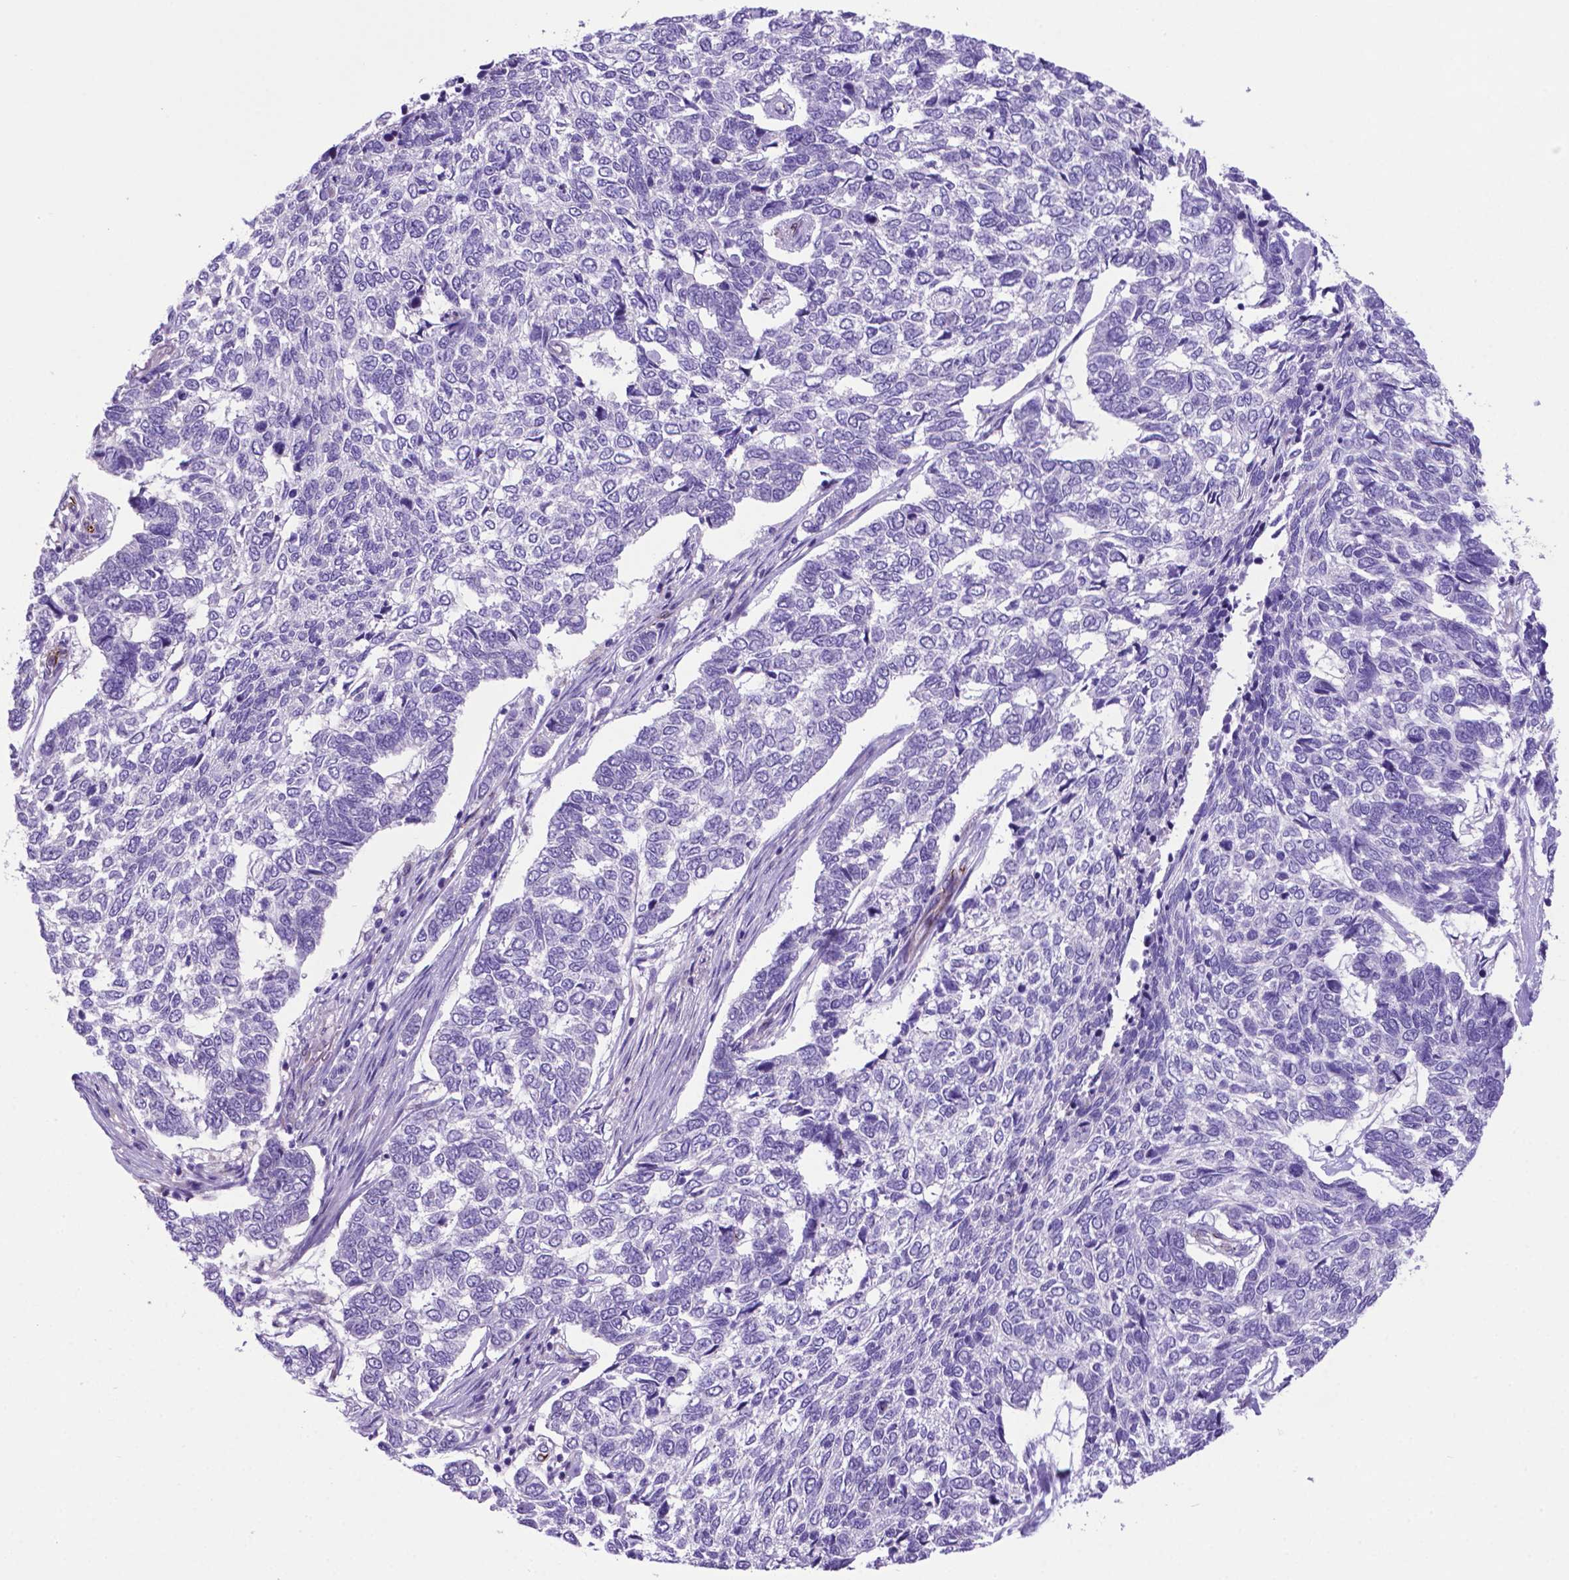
{"staining": {"intensity": "negative", "quantity": "none", "location": "none"}, "tissue": "skin cancer", "cell_type": "Tumor cells", "image_type": "cancer", "snomed": [{"axis": "morphology", "description": "Basal cell carcinoma"}, {"axis": "topography", "description": "Skin"}], "caption": "Photomicrograph shows no protein expression in tumor cells of basal cell carcinoma (skin) tissue.", "gene": "LZTR1", "patient": {"sex": "female", "age": 65}}